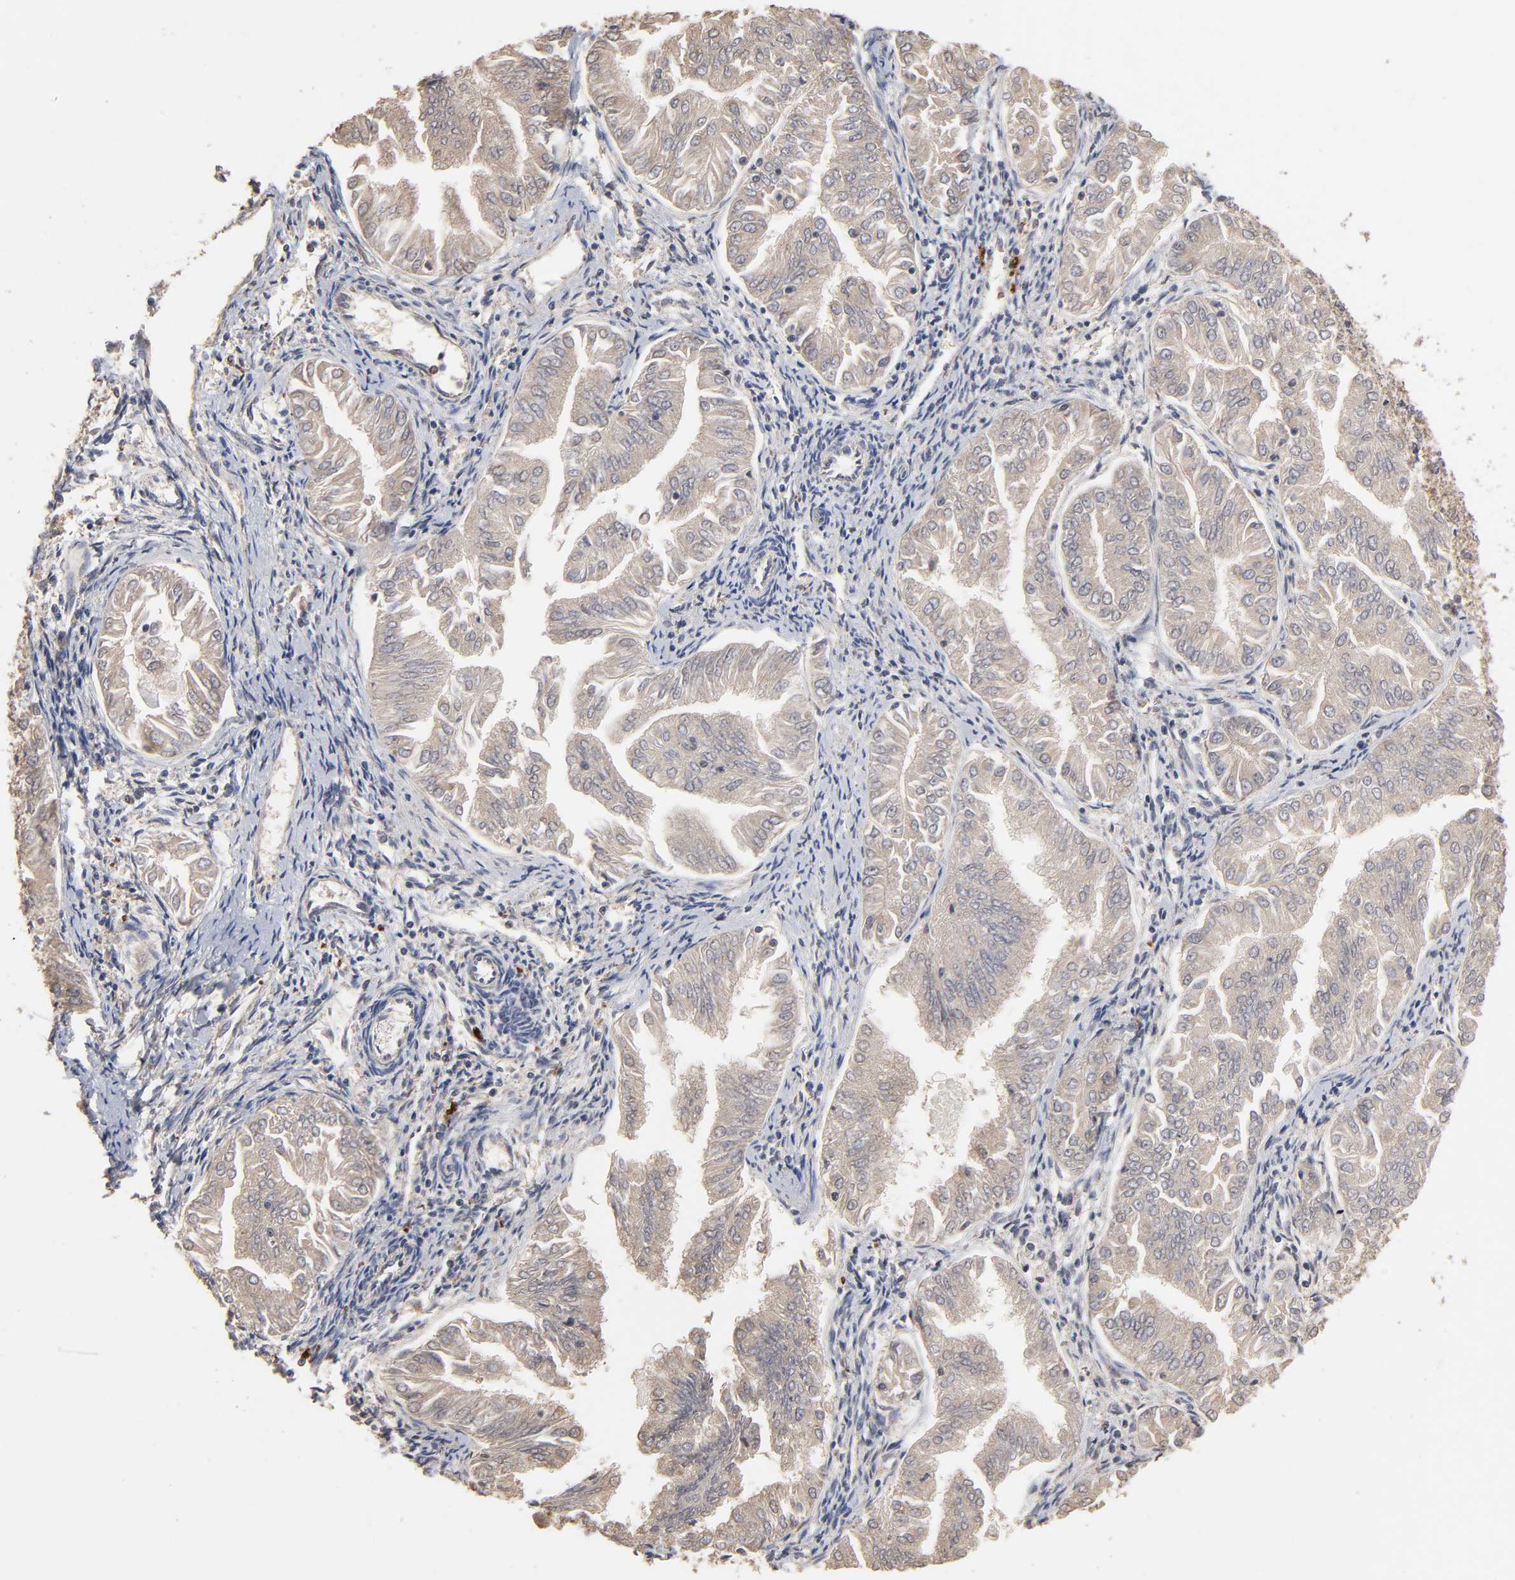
{"staining": {"intensity": "weak", "quantity": ">75%", "location": "cytoplasmic/membranous"}, "tissue": "endometrial cancer", "cell_type": "Tumor cells", "image_type": "cancer", "snomed": [{"axis": "morphology", "description": "Adenocarcinoma, NOS"}, {"axis": "topography", "description": "Endometrium"}], "caption": "Protein analysis of endometrial adenocarcinoma tissue reveals weak cytoplasmic/membranous expression in approximately >75% of tumor cells.", "gene": "EIF4G2", "patient": {"sex": "female", "age": 53}}